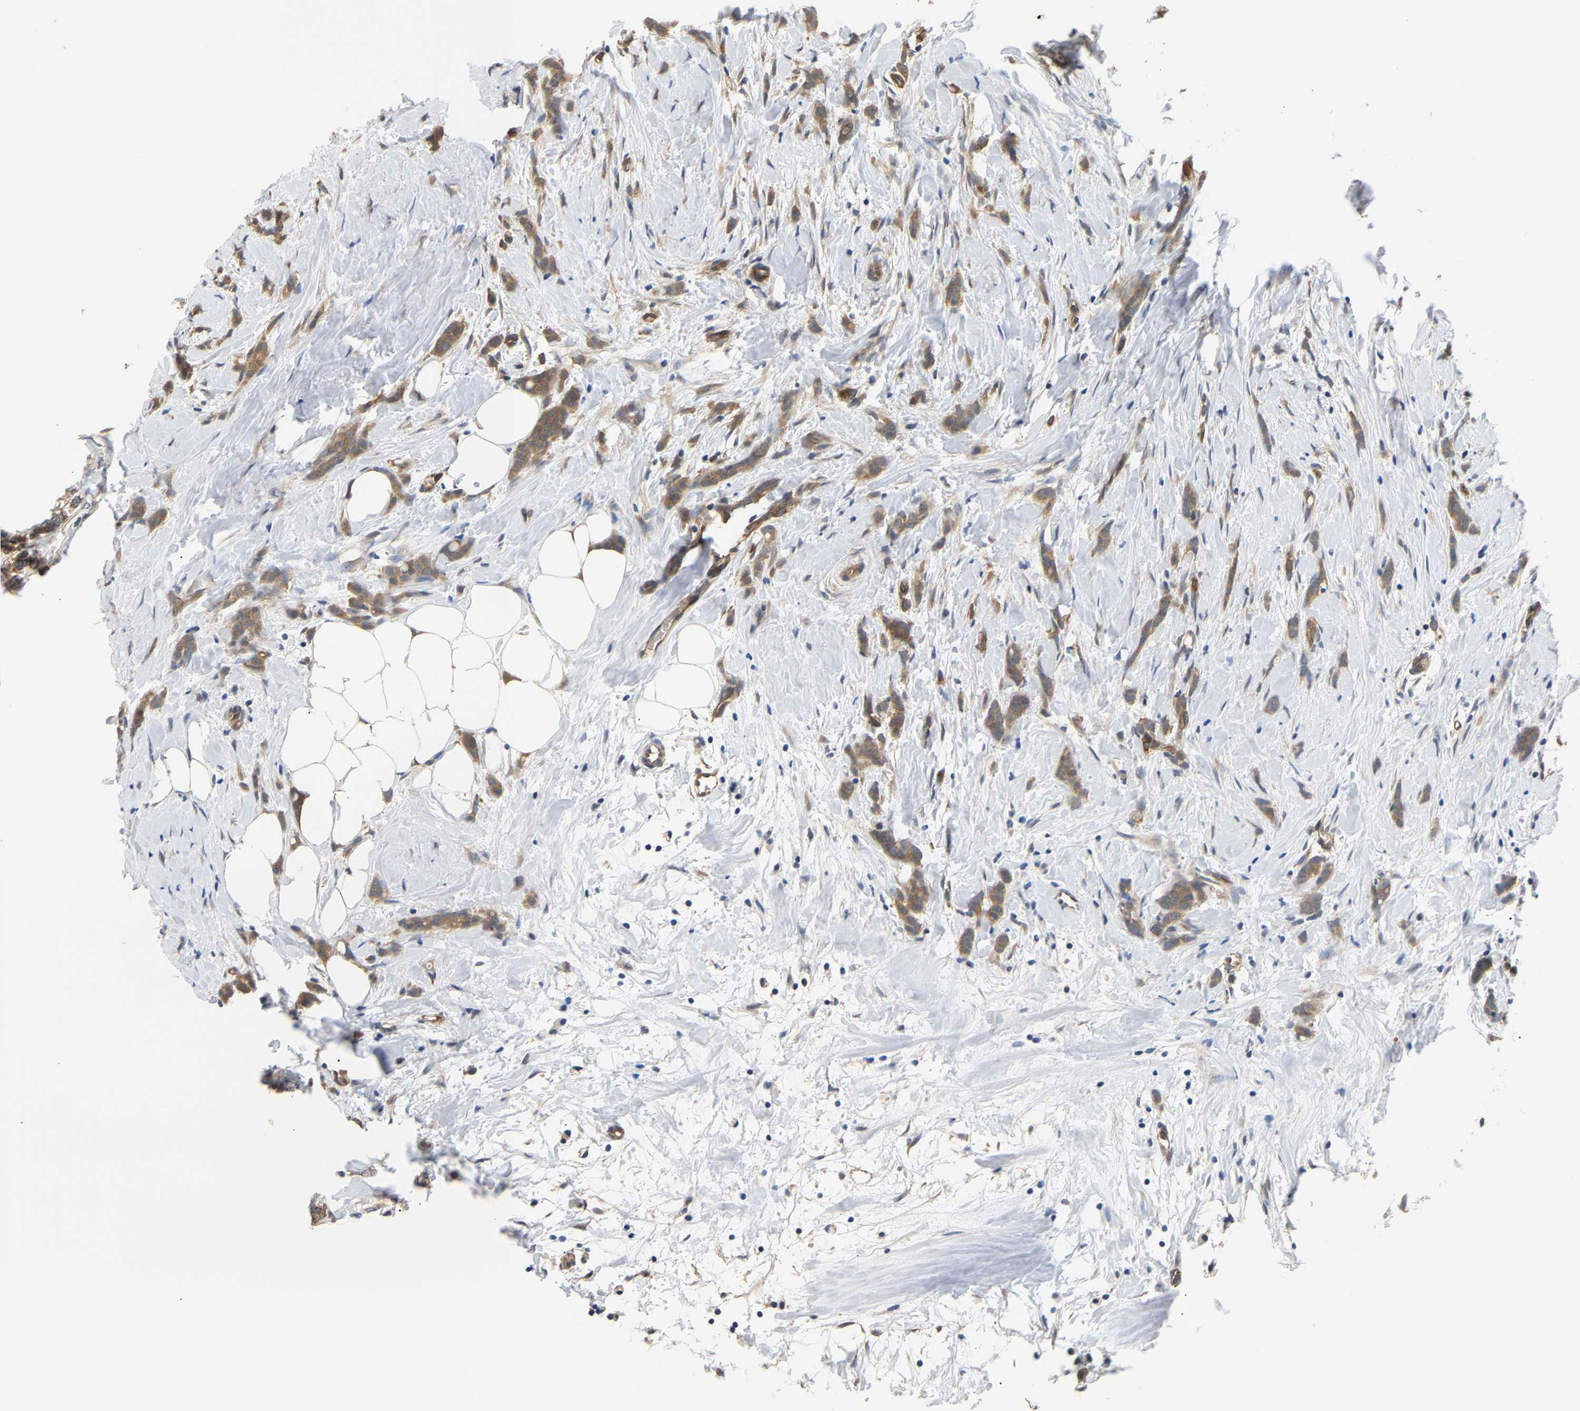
{"staining": {"intensity": "moderate", "quantity": ">75%", "location": "cytoplasmic/membranous"}, "tissue": "breast cancer", "cell_type": "Tumor cells", "image_type": "cancer", "snomed": [{"axis": "morphology", "description": "Lobular carcinoma, in situ"}, {"axis": "morphology", "description": "Lobular carcinoma"}, {"axis": "topography", "description": "Breast"}], "caption": "A high-resolution image shows IHC staining of breast lobular carcinoma, which exhibits moderate cytoplasmic/membranous staining in approximately >75% of tumor cells.", "gene": "ARHGEF12", "patient": {"sex": "female", "age": 41}}